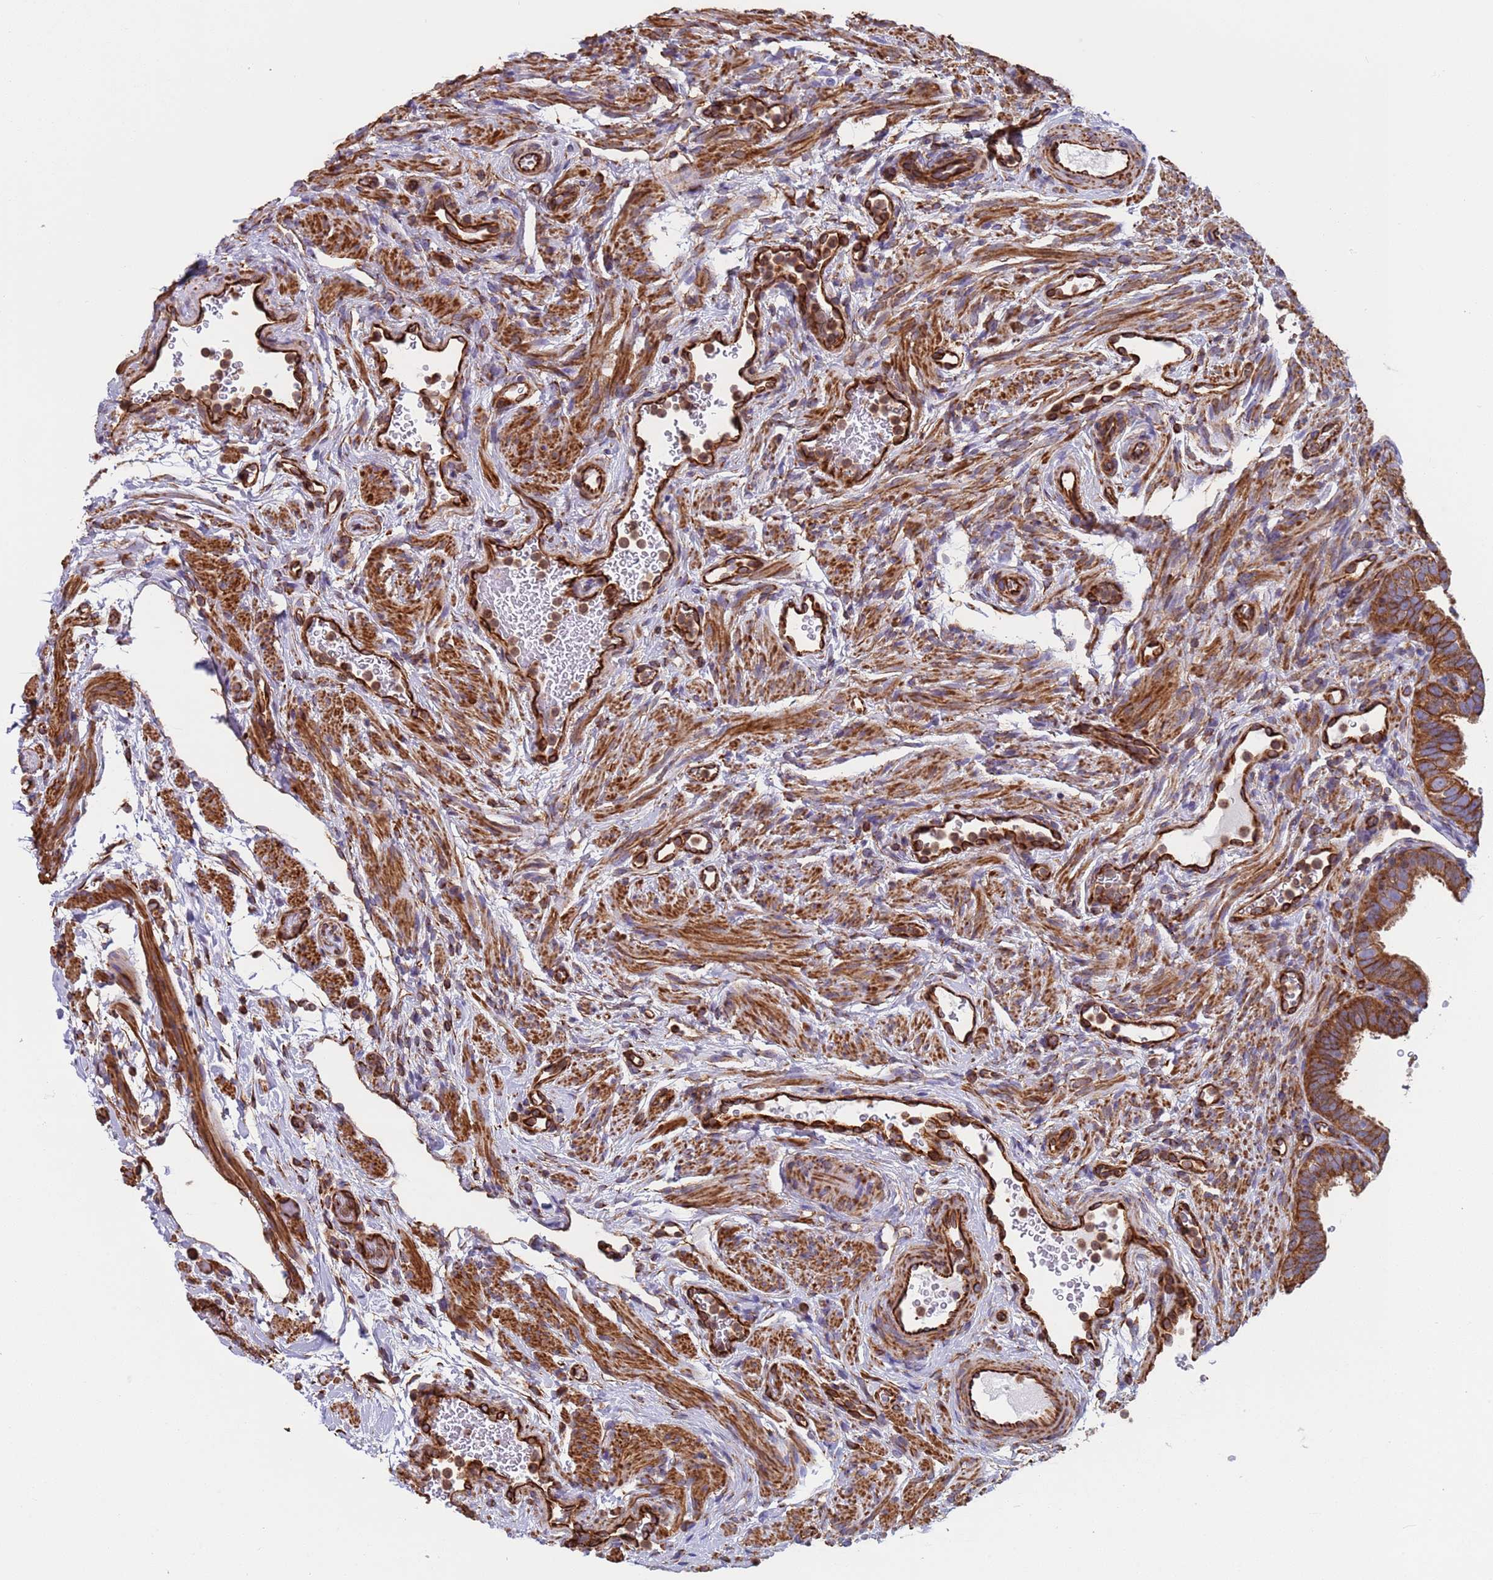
{"staining": {"intensity": "strong", "quantity": ">75%", "location": "cytoplasmic/membranous"}, "tissue": "fallopian tube", "cell_type": "Glandular cells", "image_type": "normal", "snomed": [{"axis": "morphology", "description": "Normal tissue, NOS"}, {"axis": "topography", "description": "Fallopian tube"}], "caption": "A micrograph of fallopian tube stained for a protein demonstrates strong cytoplasmic/membranous brown staining in glandular cells. The protein of interest is shown in brown color, while the nuclei are stained blue.", "gene": "NUDT12", "patient": {"sex": "female", "age": 41}}